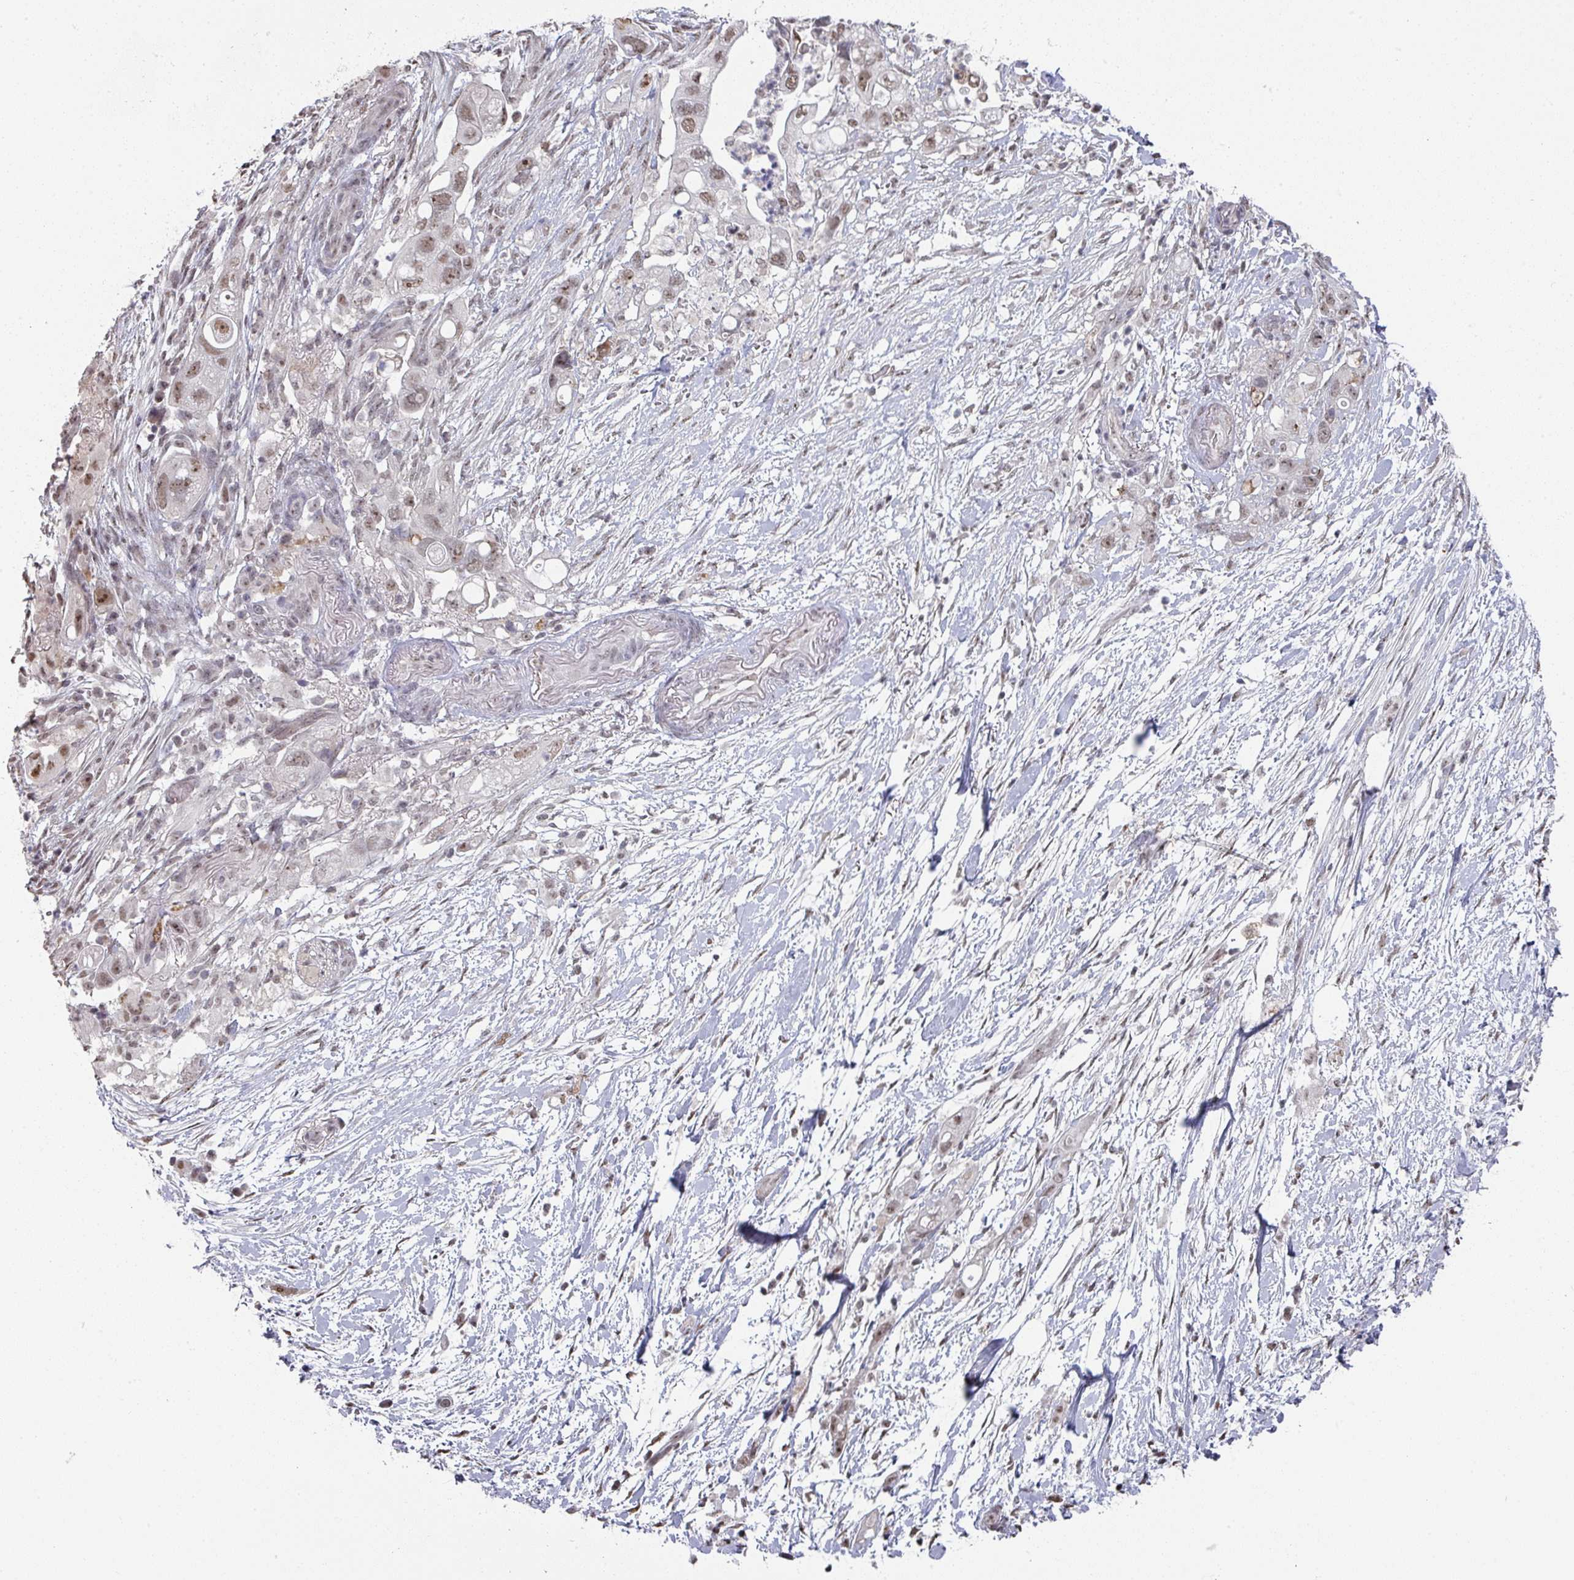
{"staining": {"intensity": "moderate", "quantity": ">75%", "location": "nuclear"}, "tissue": "pancreatic cancer", "cell_type": "Tumor cells", "image_type": "cancer", "snomed": [{"axis": "morphology", "description": "Adenocarcinoma, NOS"}, {"axis": "topography", "description": "Pancreas"}], "caption": "Pancreatic cancer (adenocarcinoma) stained with immunohistochemistry reveals moderate nuclear staining in approximately >75% of tumor cells.", "gene": "ZNF654", "patient": {"sex": "female", "age": 72}}